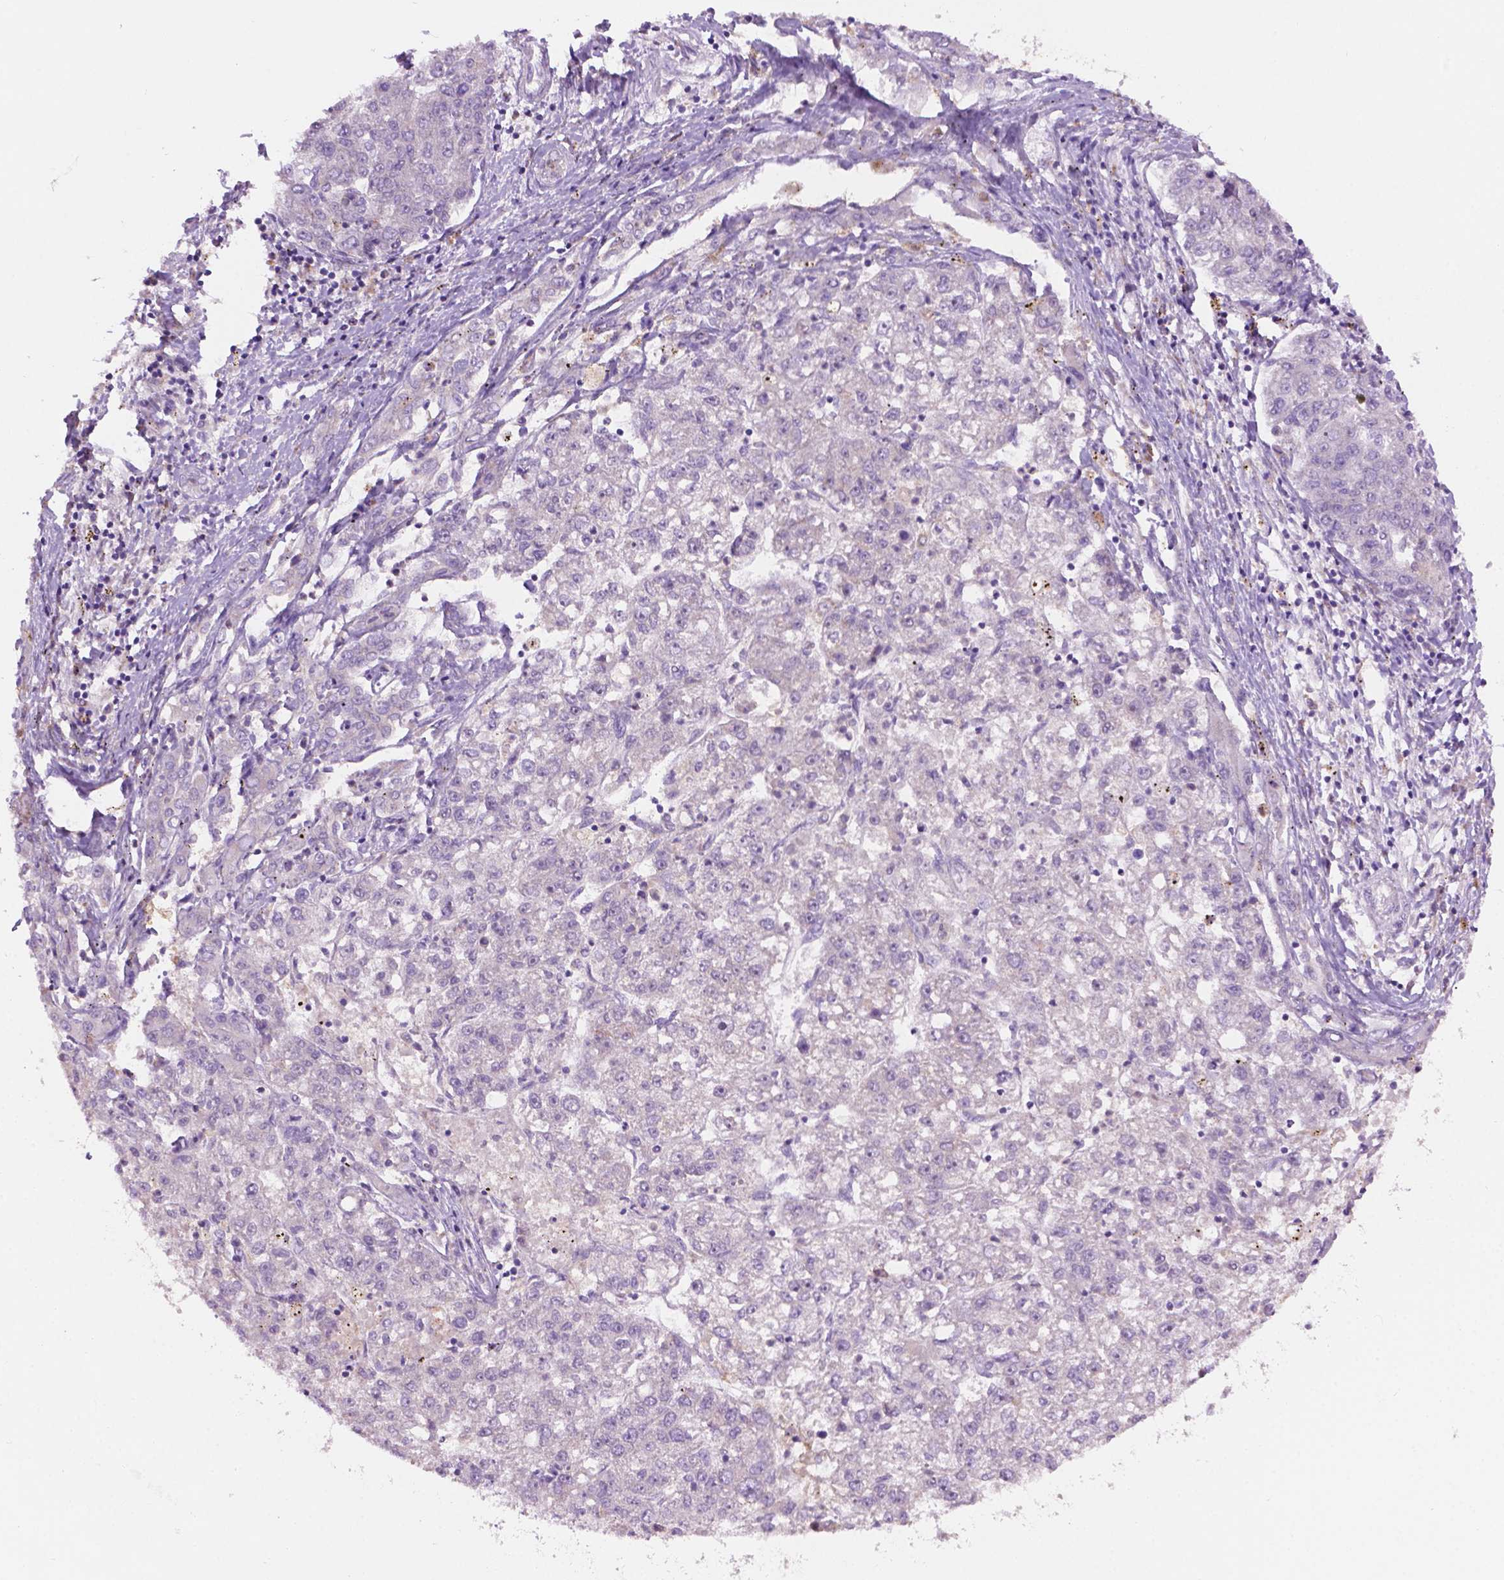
{"staining": {"intensity": "negative", "quantity": "none", "location": "none"}, "tissue": "liver cancer", "cell_type": "Tumor cells", "image_type": "cancer", "snomed": [{"axis": "morphology", "description": "Carcinoma, Hepatocellular, NOS"}, {"axis": "topography", "description": "Liver"}], "caption": "Immunohistochemical staining of human liver cancer reveals no significant staining in tumor cells.", "gene": "CDH7", "patient": {"sex": "male", "age": 56}}